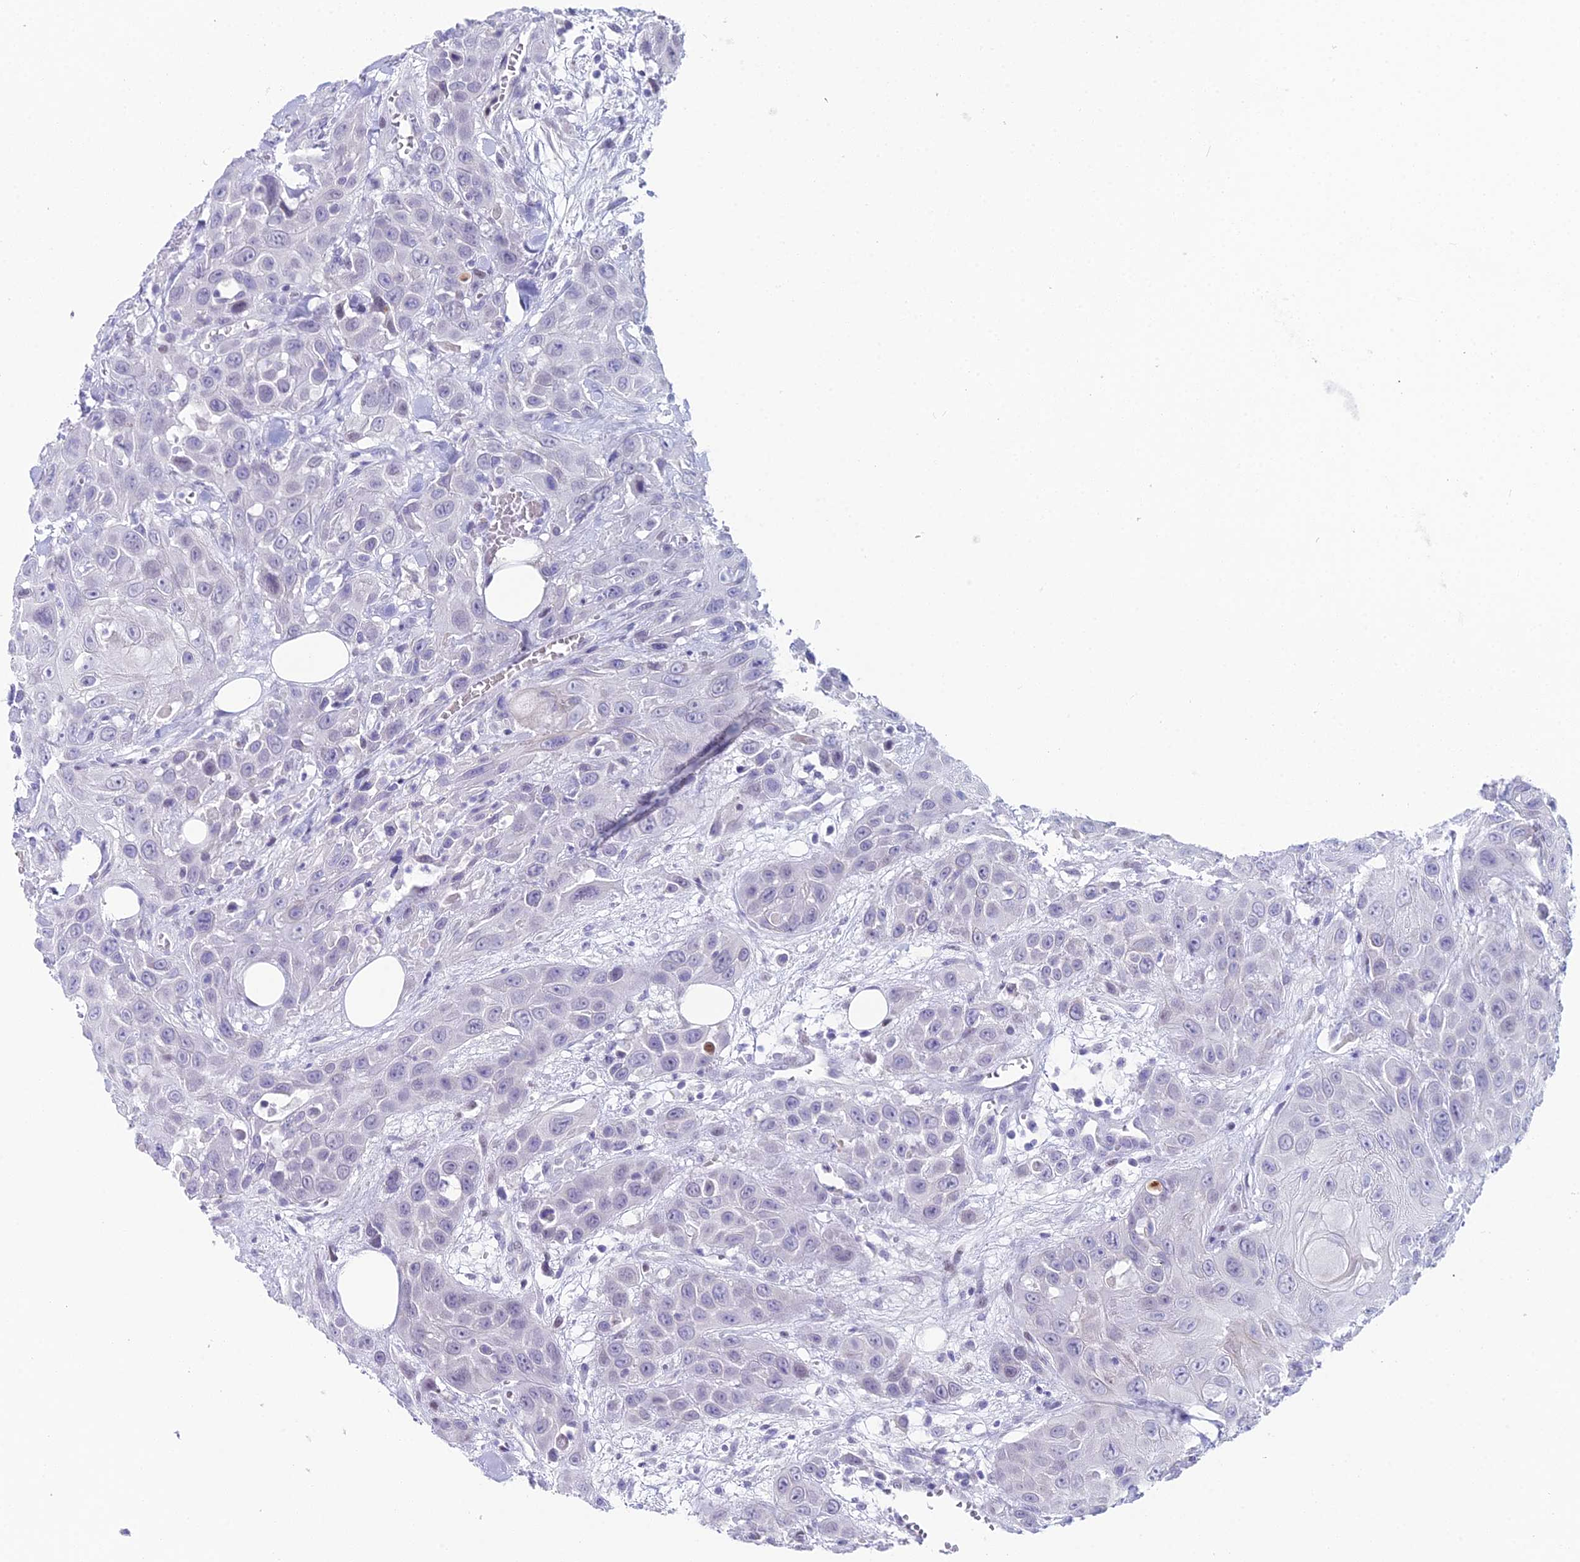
{"staining": {"intensity": "negative", "quantity": "none", "location": "none"}, "tissue": "head and neck cancer", "cell_type": "Tumor cells", "image_type": "cancer", "snomed": [{"axis": "morphology", "description": "Squamous cell carcinoma, NOS"}, {"axis": "topography", "description": "Head-Neck"}], "caption": "Immunohistochemistry micrograph of neoplastic tissue: head and neck cancer stained with DAB exhibits no significant protein staining in tumor cells.", "gene": "CC2D2A", "patient": {"sex": "male", "age": 81}}